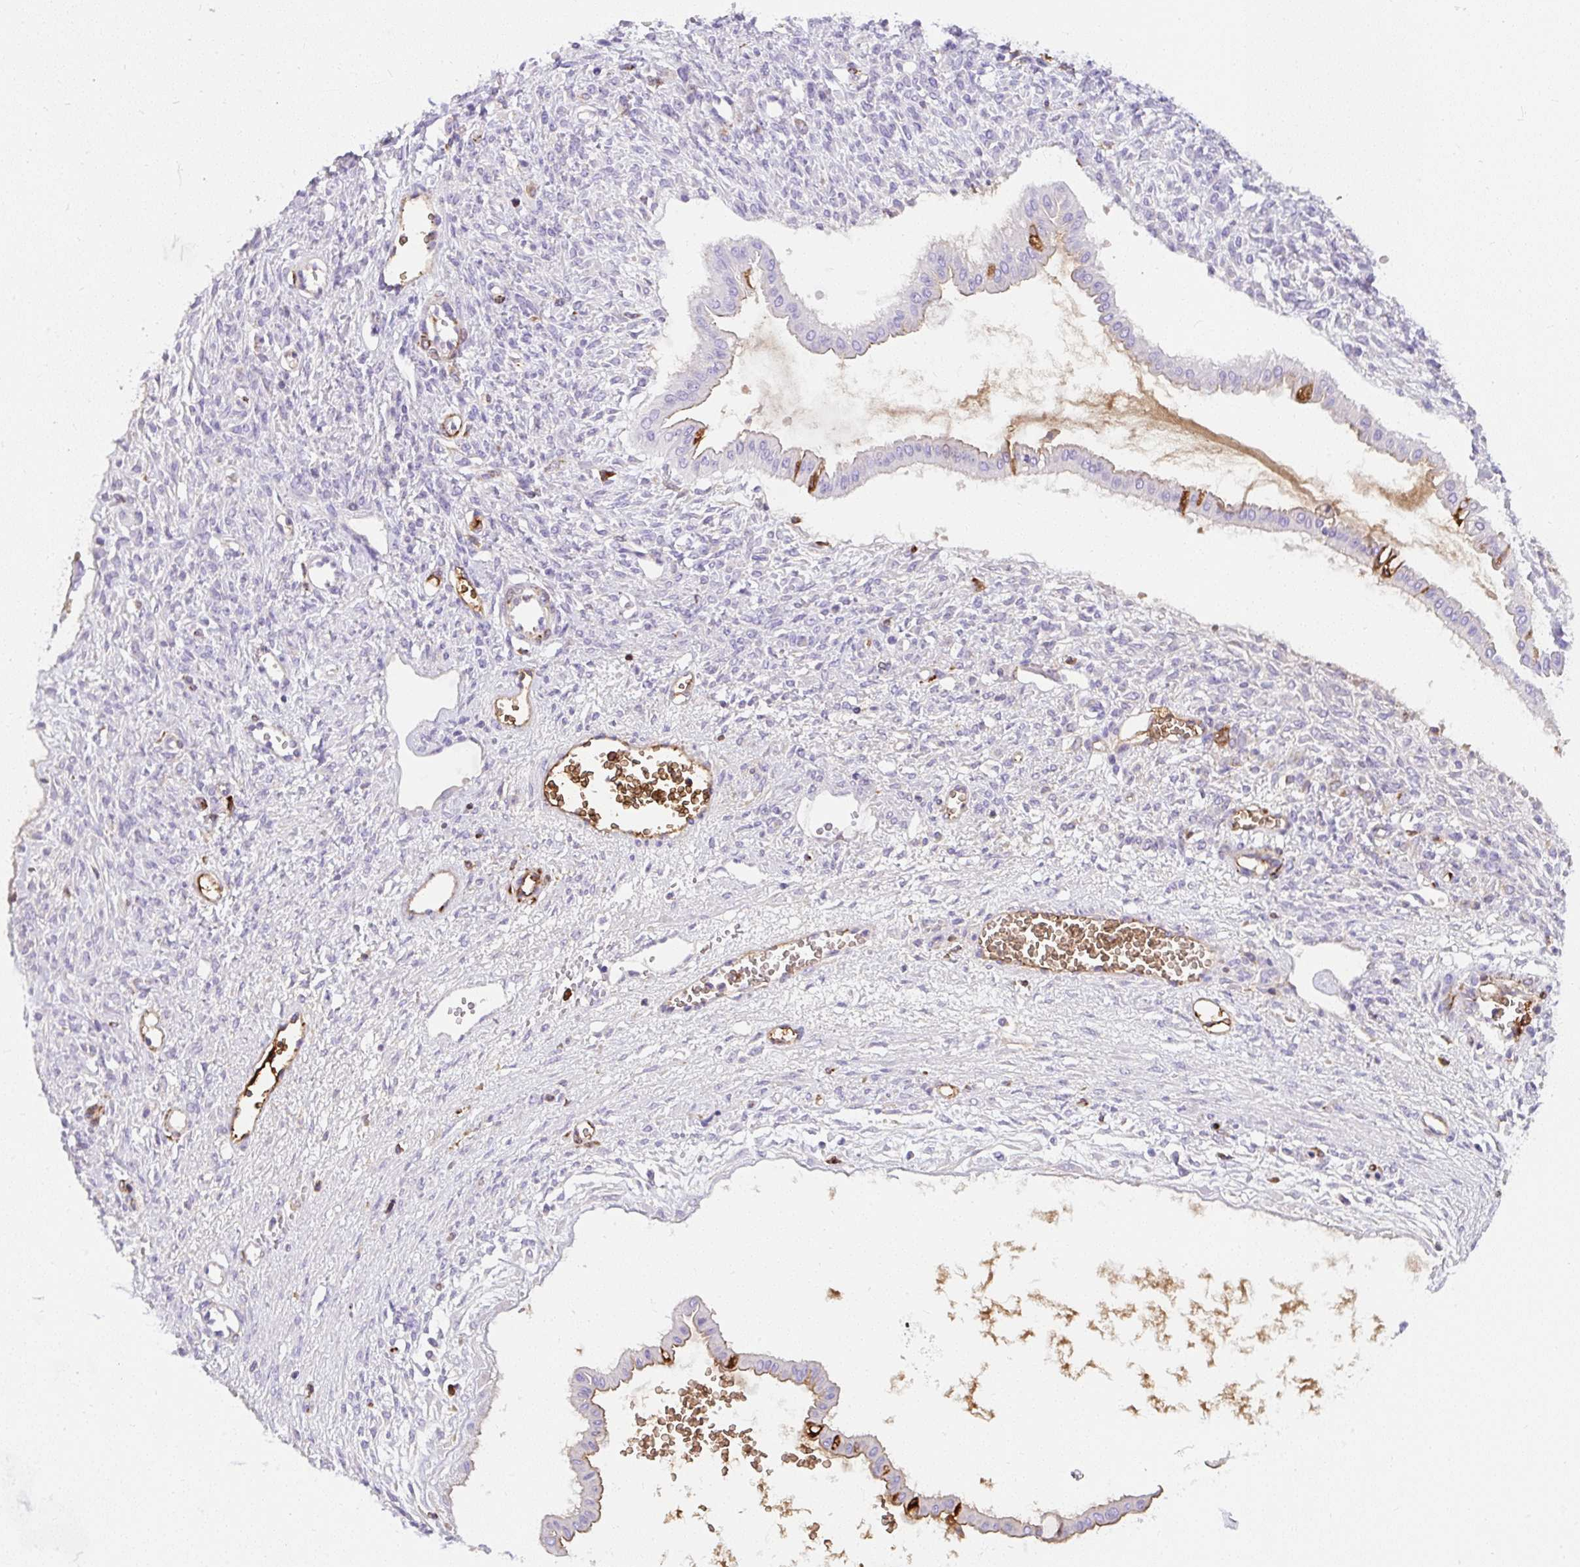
{"staining": {"intensity": "moderate", "quantity": "<25%", "location": "cytoplasmic/membranous"}, "tissue": "ovarian cancer", "cell_type": "Tumor cells", "image_type": "cancer", "snomed": [{"axis": "morphology", "description": "Cystadenocarcinoma, mucinous, NOS"}, {"axis": "topography", "description": "Ovary"}], "caption": "Immunohistochemical staining of ovarian cancer exhibits moderate cytoplasmic/membranous protein expression in approximately <25% of tumor cells.", "gene": "APOC4-APOC2", "patient": {"sex": "female", "age": 73}}